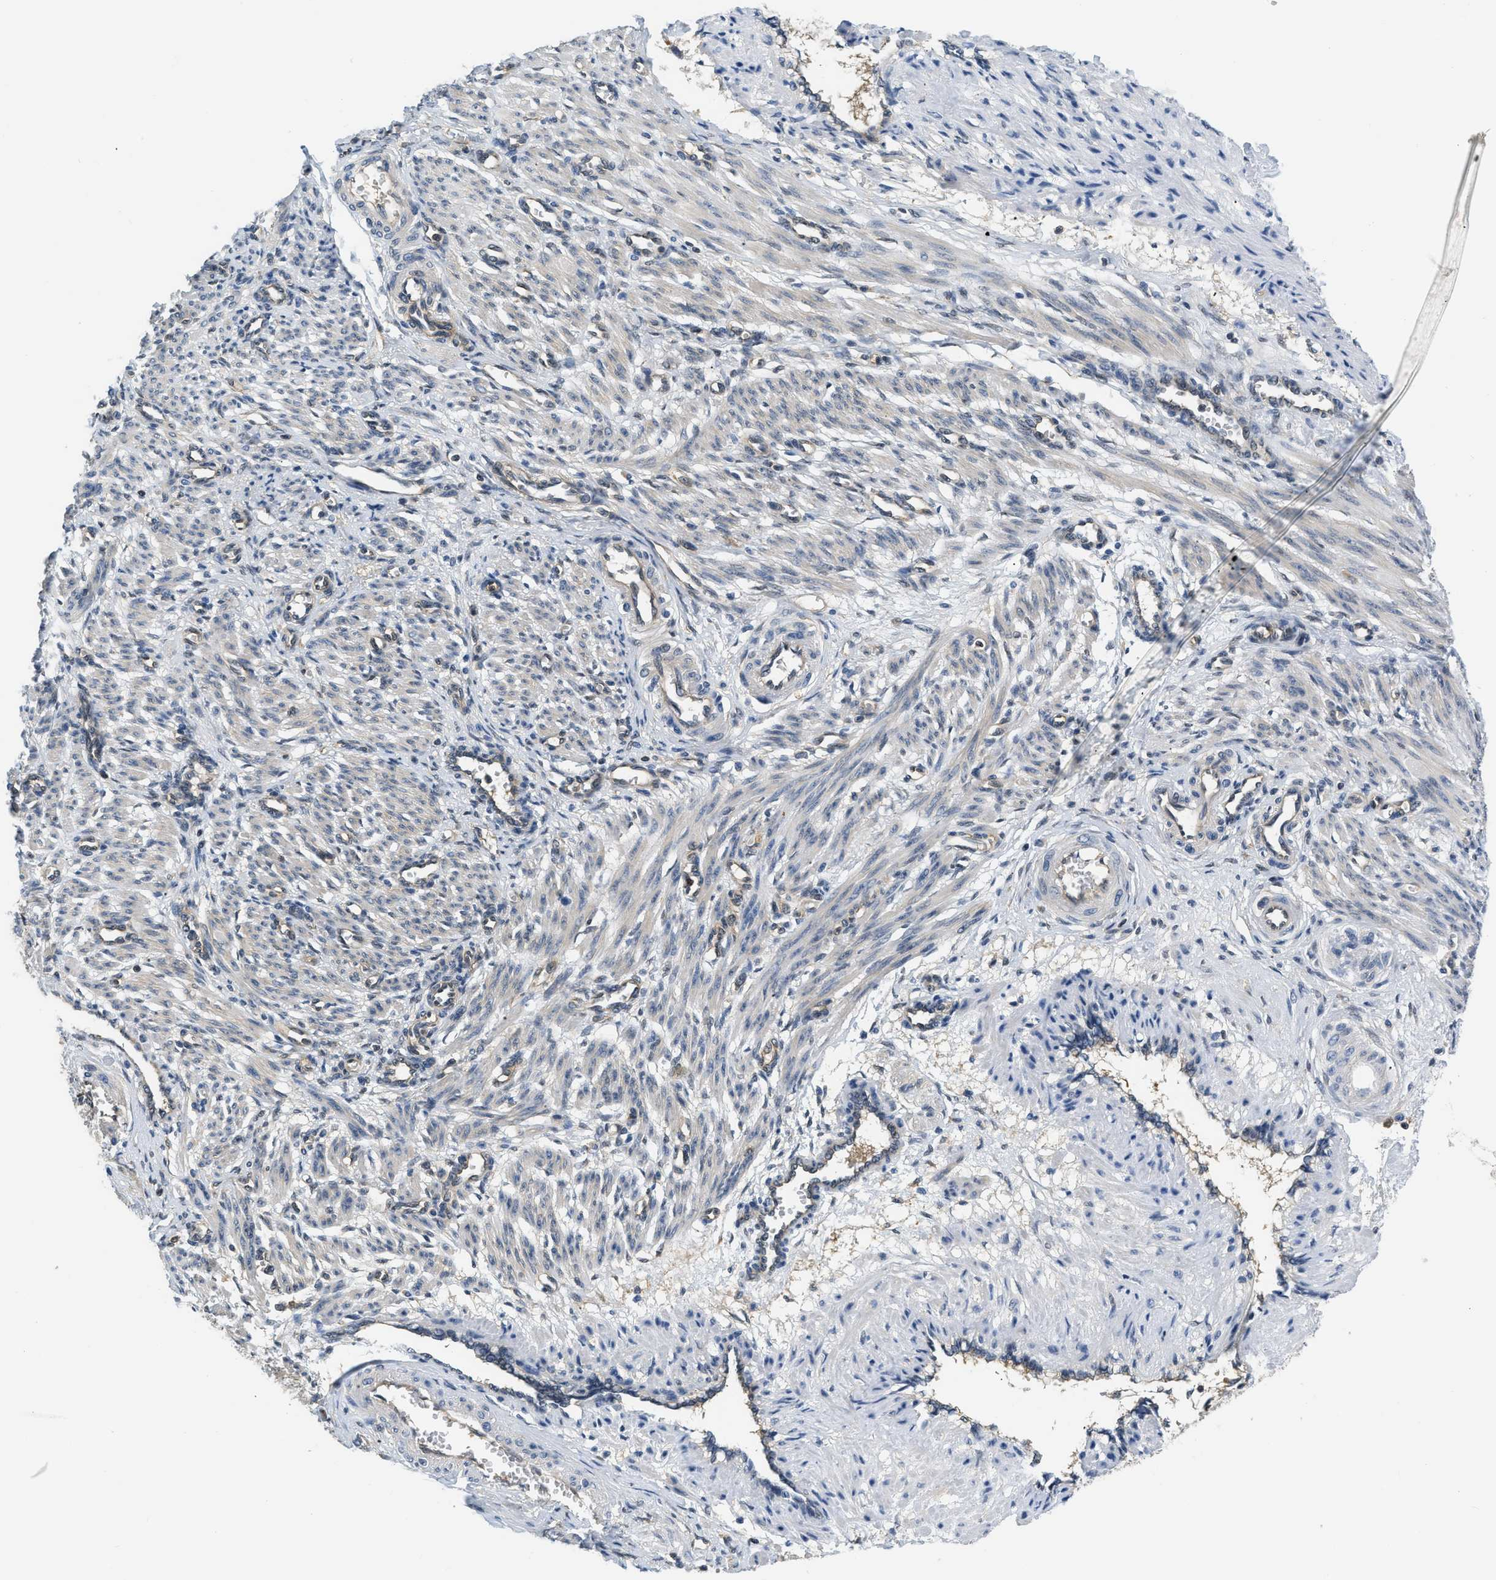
{"staining": {"intensity": "weak", "quantity": "<25%", "location": "cytoplasmic/membranous"}, "tissue": "smooth muscle", "cell_type": "Smooth muscle cells", "image_type": "normal", "snomed": [{"axis": "morphology", "description": "Normal tissue, NOS"}, {"axis": "topography", "description": "Endometrium"}], "caption": "Immunohistochemistry histopathology image of benign smooth muscle: human smooth muscle stained with DAB (3,3'-diaminobenzidine) demonstrates no significant protein positivity in smooth muscle cells. (DAB immunohistochemistry with hematoxylin counter stain).", "gene": "EIF4EBP2", "patient": {"sex": "female", "age": 33}}